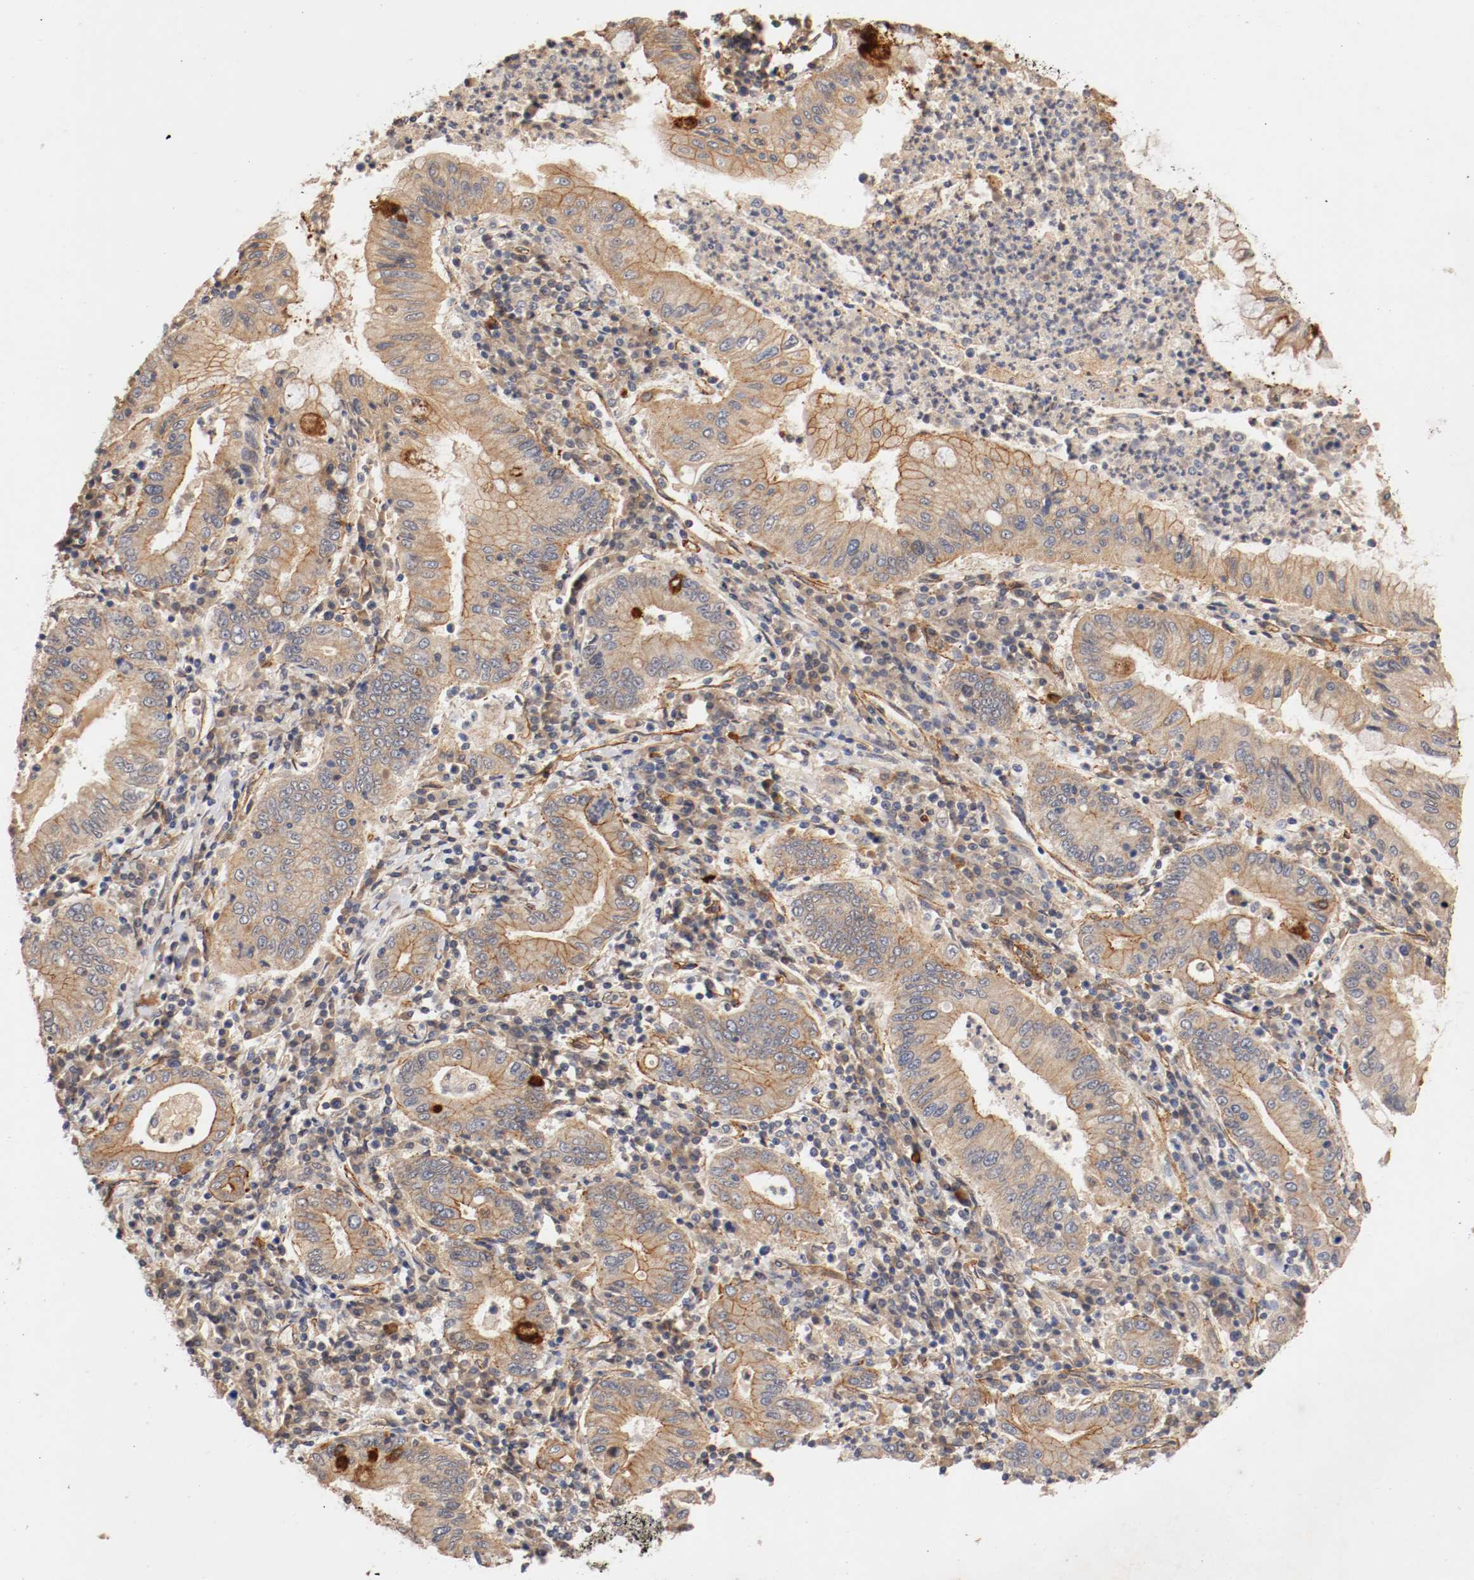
{"staining": {"intensity": "moderate", "quantity": "25%-75%", "location": "cytoplasmic/membranous"}, "tissue": "stomach cancer", "cell_type": "Tumor cells", "image_type": "cancer", "snomed": [{"axis": "morphology", "description": "Normal tissue, NOS"}, {"axis": "morphology", "description": "Adenocarcinoma, NOS"}, {"axis": "topography", "description": "Esophagus"}, {"axis": "topography", "description": "Stomach, upper"}, {"axis": "topography", "description": "Peripheral nerve tissue"}], "caption": "Immunohistochemical staining of stomach cancer (adenocarcinoma) reveals medium levels of moderate cytoplasmic/membranous staining in approximately 25%-75% of tumor cells.", "gene": "TYK2", "patient": {"sex": "male", "age": 62}}